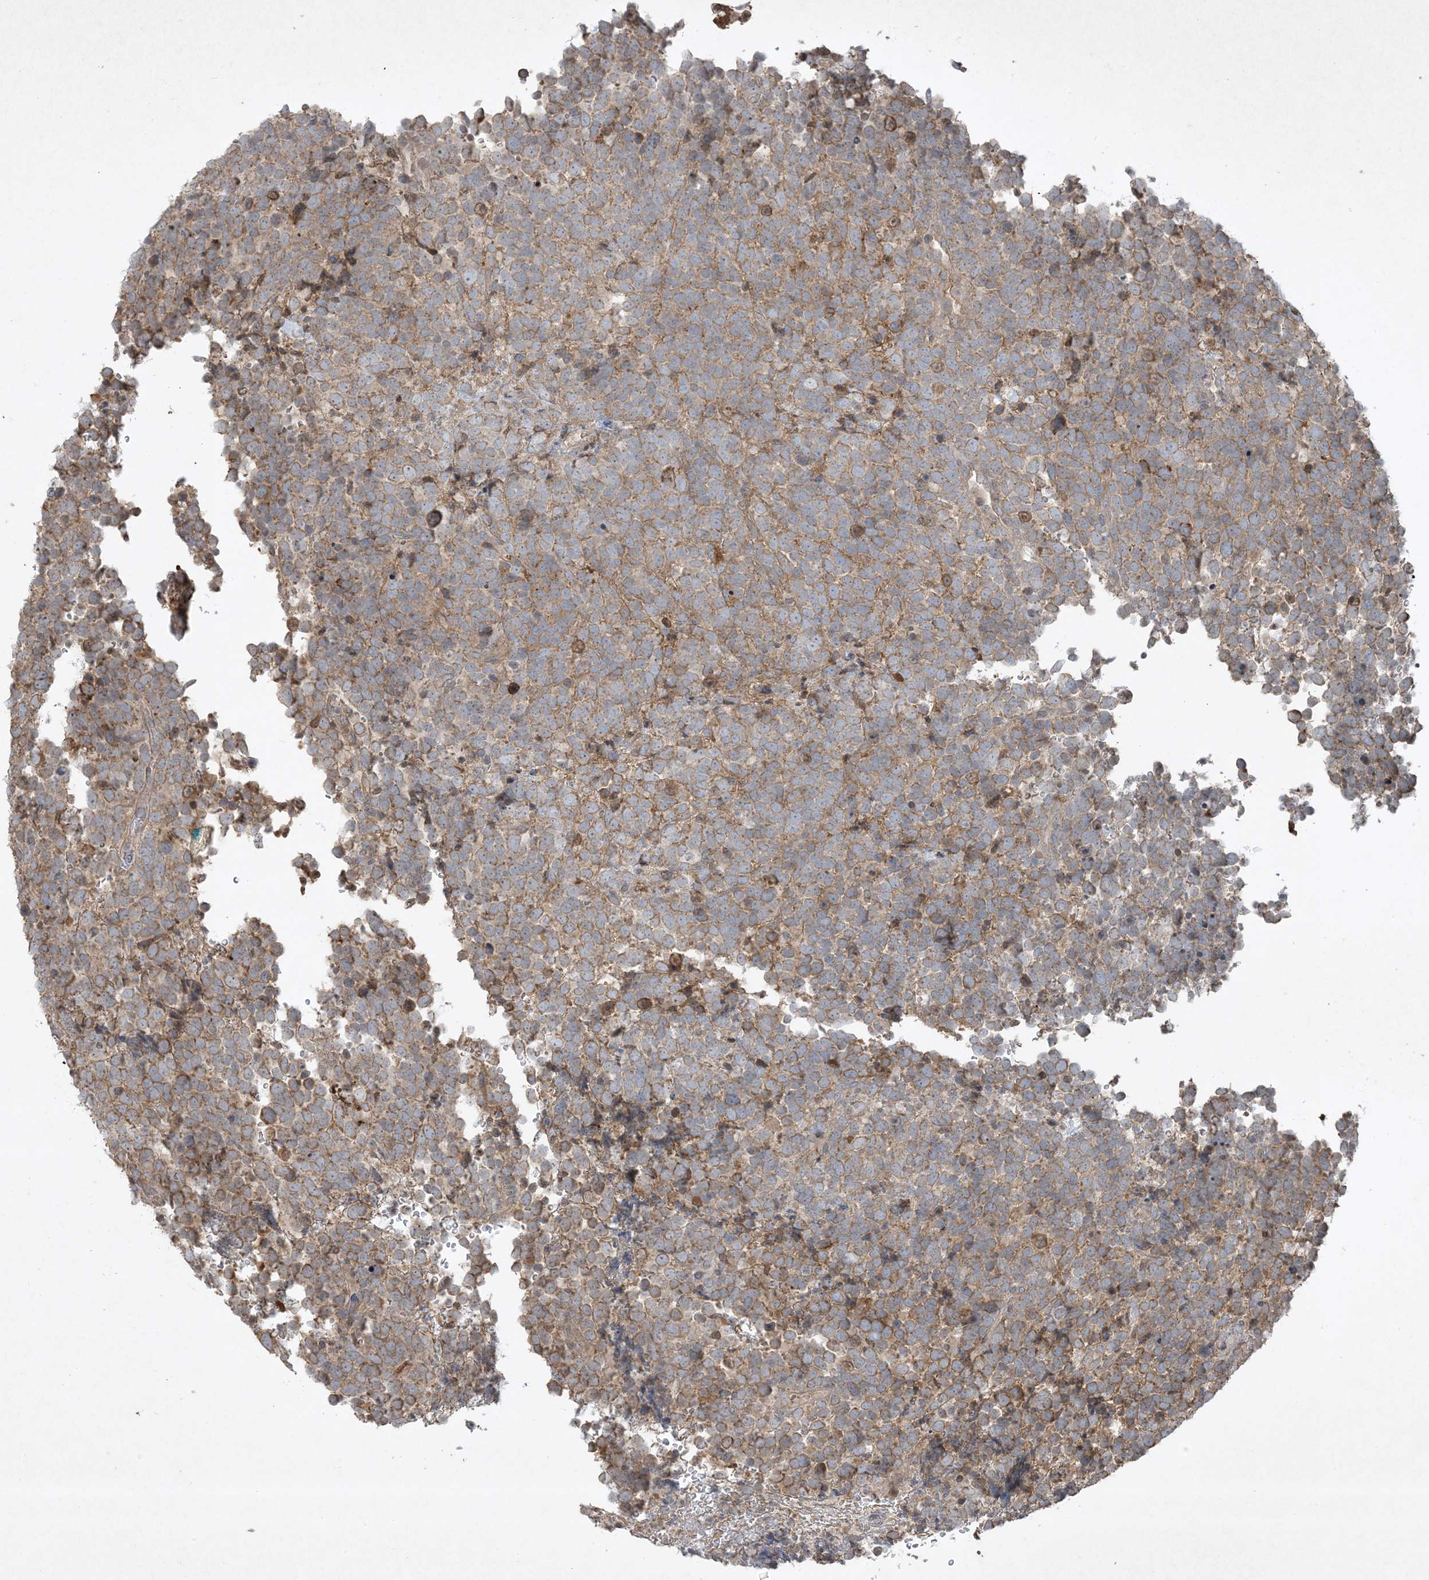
{"staining": {"intensity": "moderate", "quantity": ">75%", "location": "cytoplasmic/membranous"}, "tissue": "urothelial cancer", "cell_type": "Tumor cells", "image_type": "cancer", "snomed": [{"axis": "morphology", "description": "Urothelial carcinoma, High grade"}, {"axis": "topography", "description": "Urinary bladder"}], "caption": "There is medium levels of moderate cytoplasmic/membranous positivity in tumor cells of high-grade urothelial carcinoma, as demonstrated by immunohistochemical staining (brown color).", "gene": "FETUB", "patient": {"sex": "female", "age": 82}}